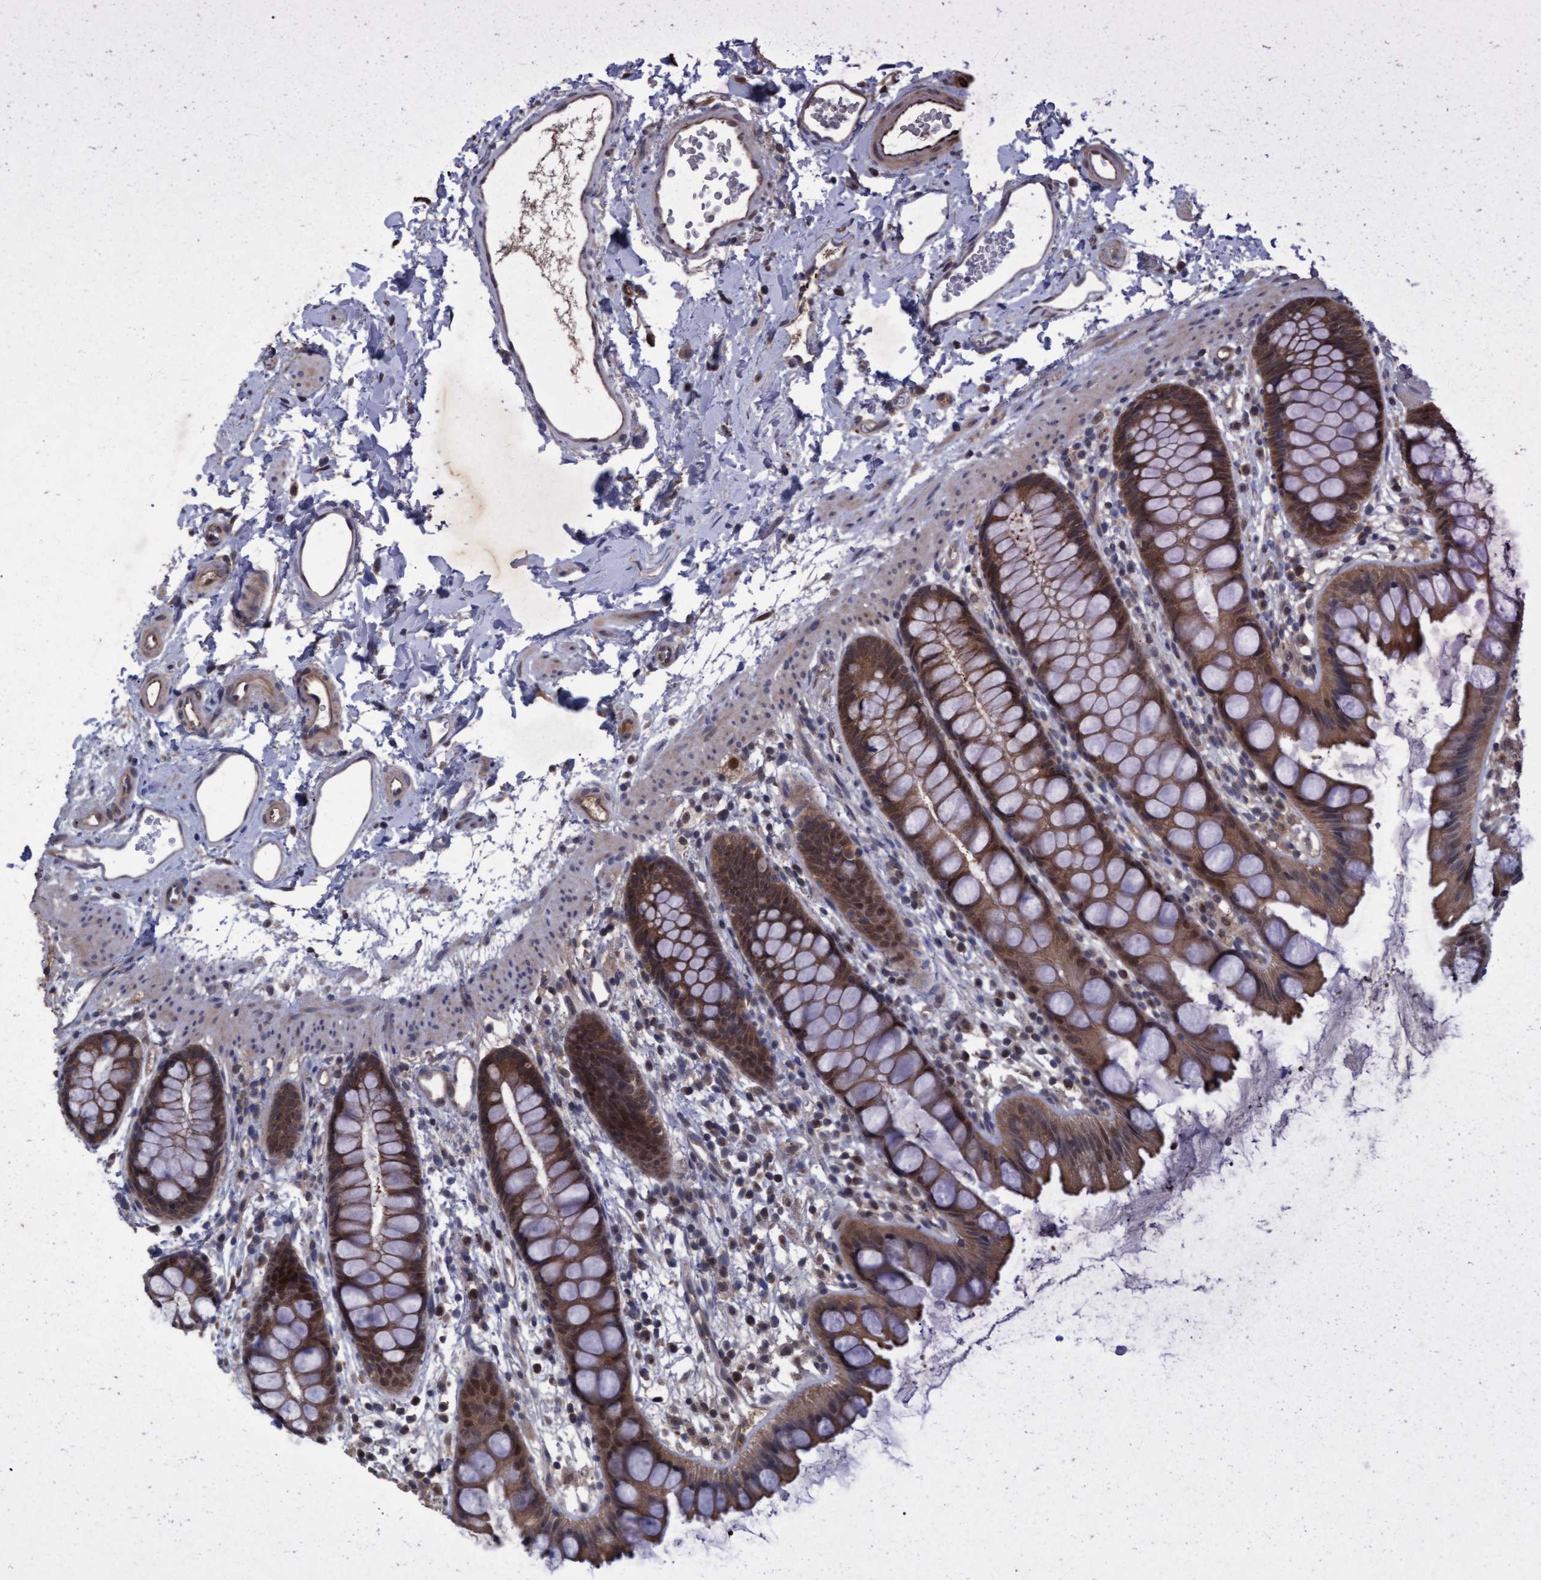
{"staining": {"intensity": "moderate", "quantity": ">75%", "location": "cytoplasmic/membranous,nuclear"}, "tissue": "rectum", "cell_type": "Glandular cells", "image_type": "normal", "snomed": [{"axis": "morphology", "description": "Normal tissue, NOS"}, {"axis": "topography", "description": "Rectum"}], "caption": "An image of human rectum stained for a protein reveals moderate cytoplasmic/membranous,nuclear brown staining in glandular cells. Immunohistochemistry stains the protein of interest in brown and the nuclei are stained blue.", "gene": "PSMB6", "patient": {"sex": "female", "age": 65}}